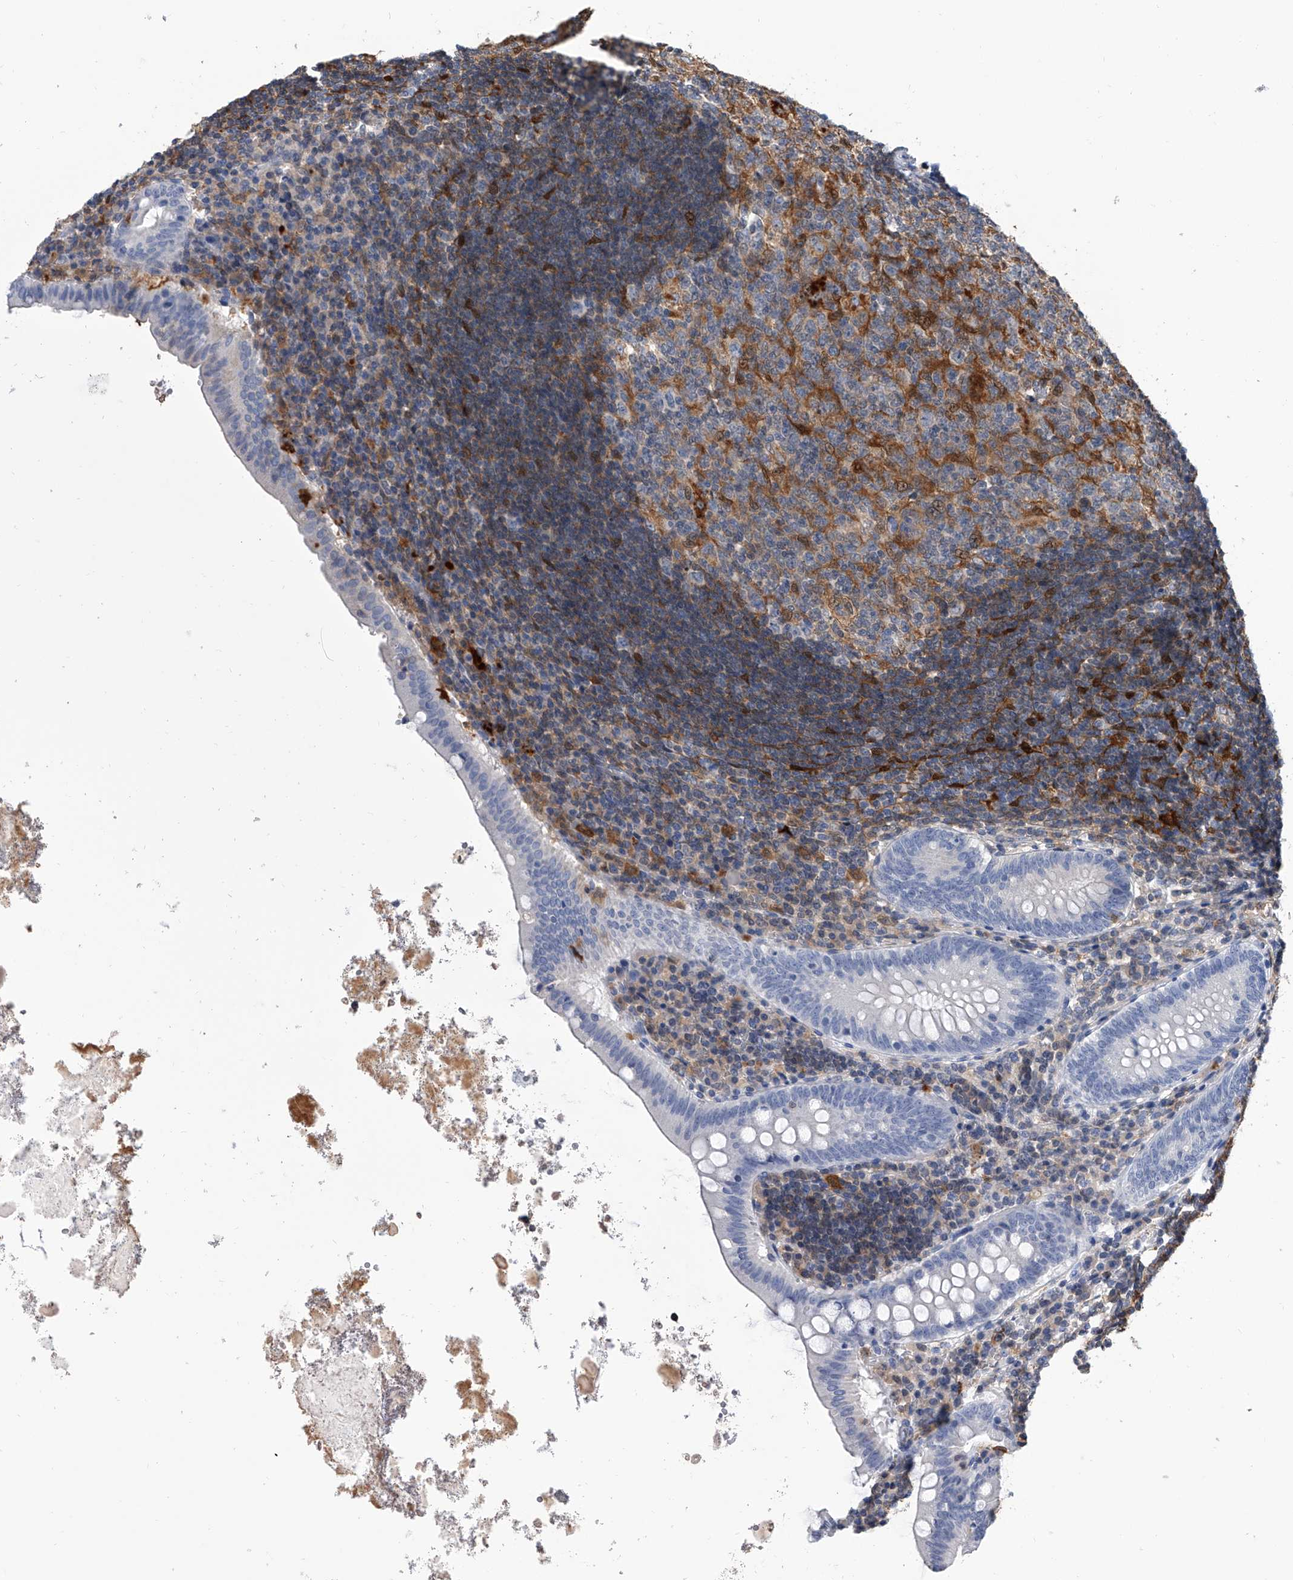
{"staining": {"intensity": "negative", "quantity": "none", "location": "none"}, "tissue": "appendix", "cell_type": "Glandular cells", "image_type": "normal", "snomed": [{"axis": "morphology", "description": "Normal tissue, NOS"}, {"axis": "topography", "description": "Appendix"}], "caption": "The immunohistochemistry (IHC) photomicrograph has no significant expression in glandular cells of appendix.", "gene": "SERPINB9", "patient": {"sex": "female", "age": 54}}